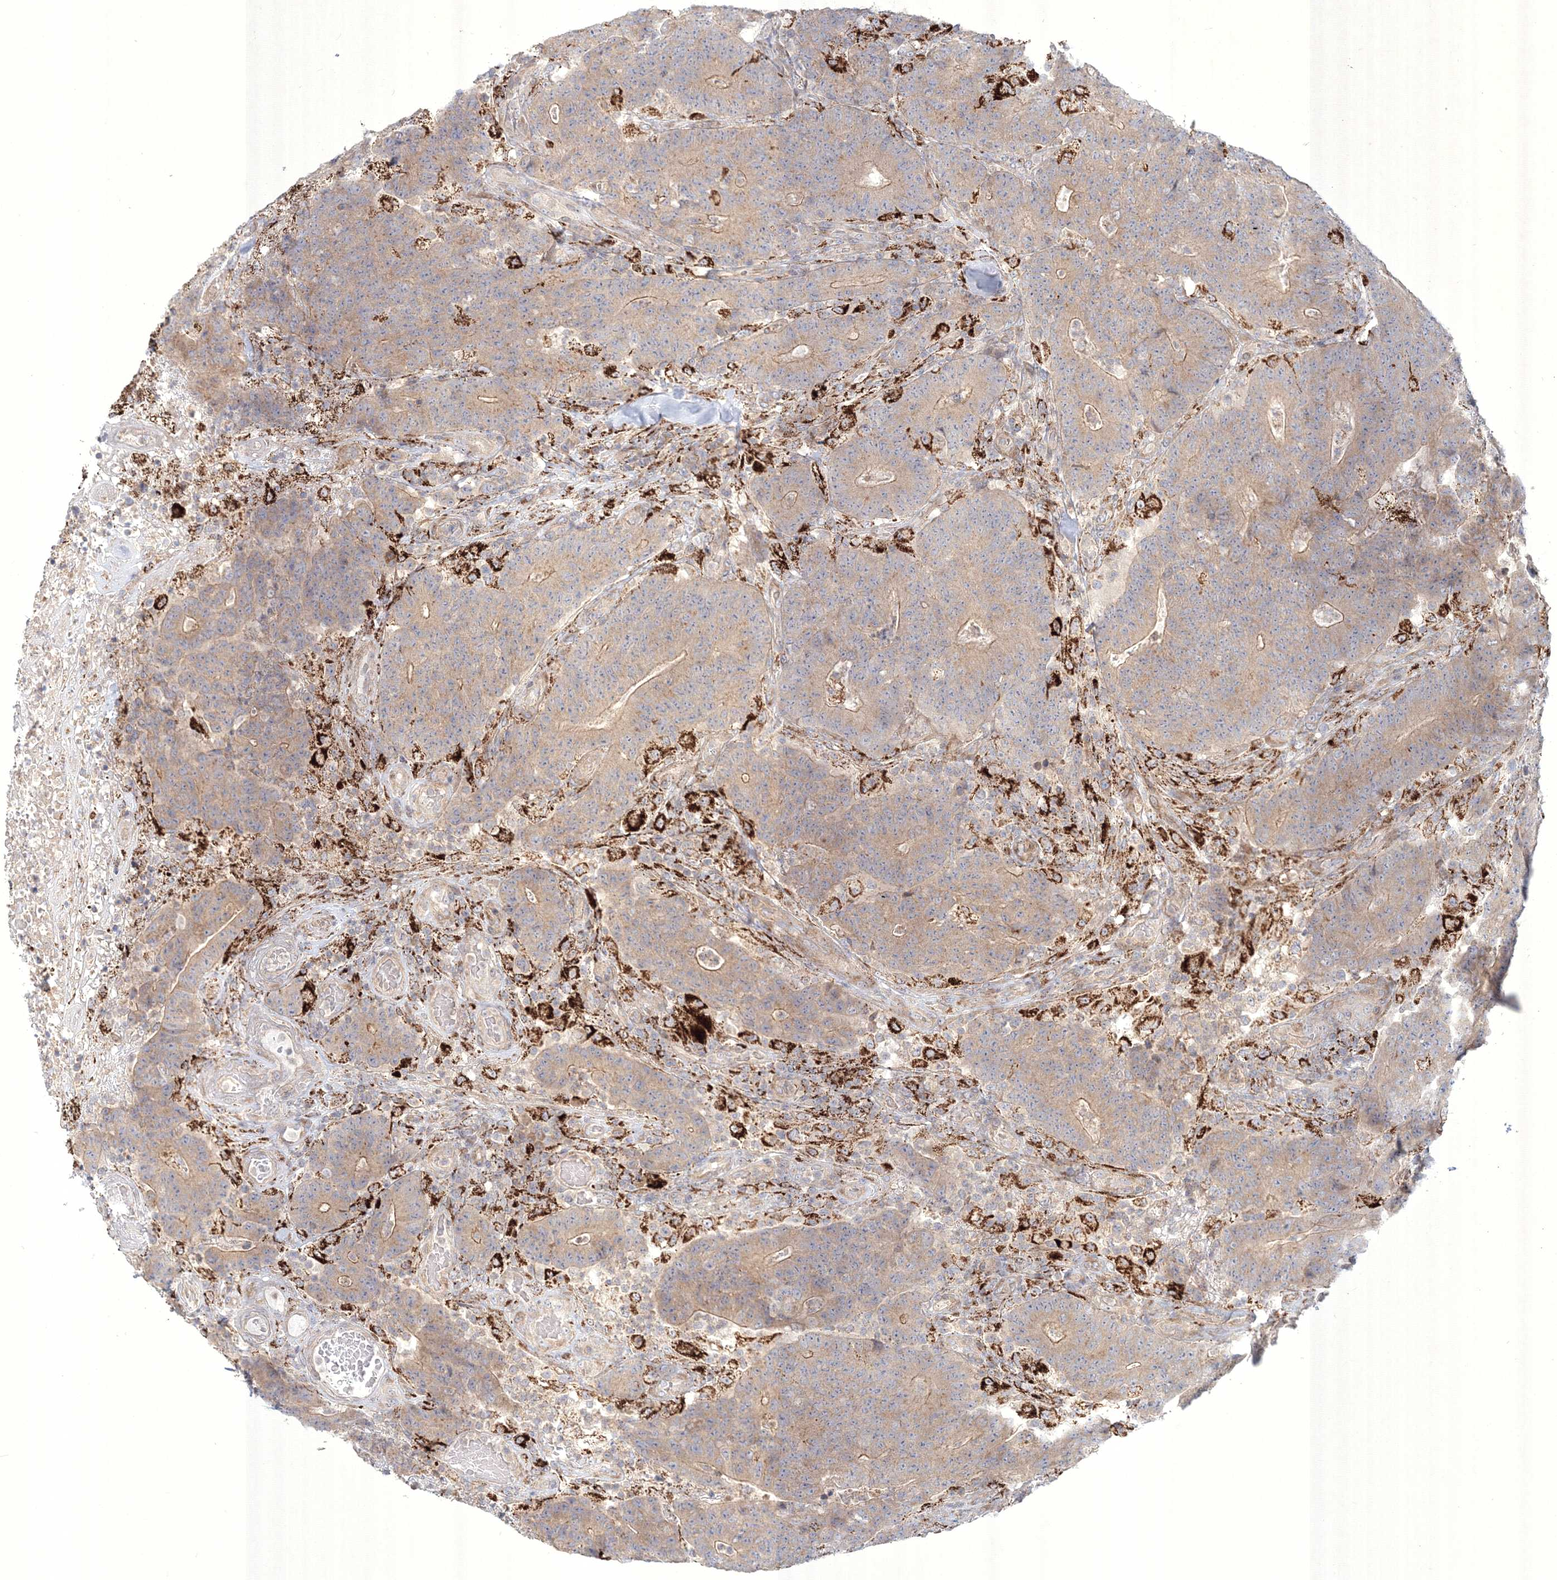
{"staining": {"intensity": "weak", "quantity": ">75%", "location": "cytoplasmic/membranous"}, "tissue": "colorectal cancer", "cell_type": "Tumor cells", "image_type": "cancer", "snomed": [{"axis": "morphology", "description": "Normal tissue, NOS"}, {"axis": "morphology", "description": "Adenocarcinoma, NOS"}, {"axis": "topography", "description": "Colon"}], "caption": "The image displays immunohistochemical staining of colorectal cancer. There is weak cytoplasmic/membranous expression is seen in approximately >75% of tumor cells.", "gene": "WDR49", "patient": {"sex": "female", "age": 75}}